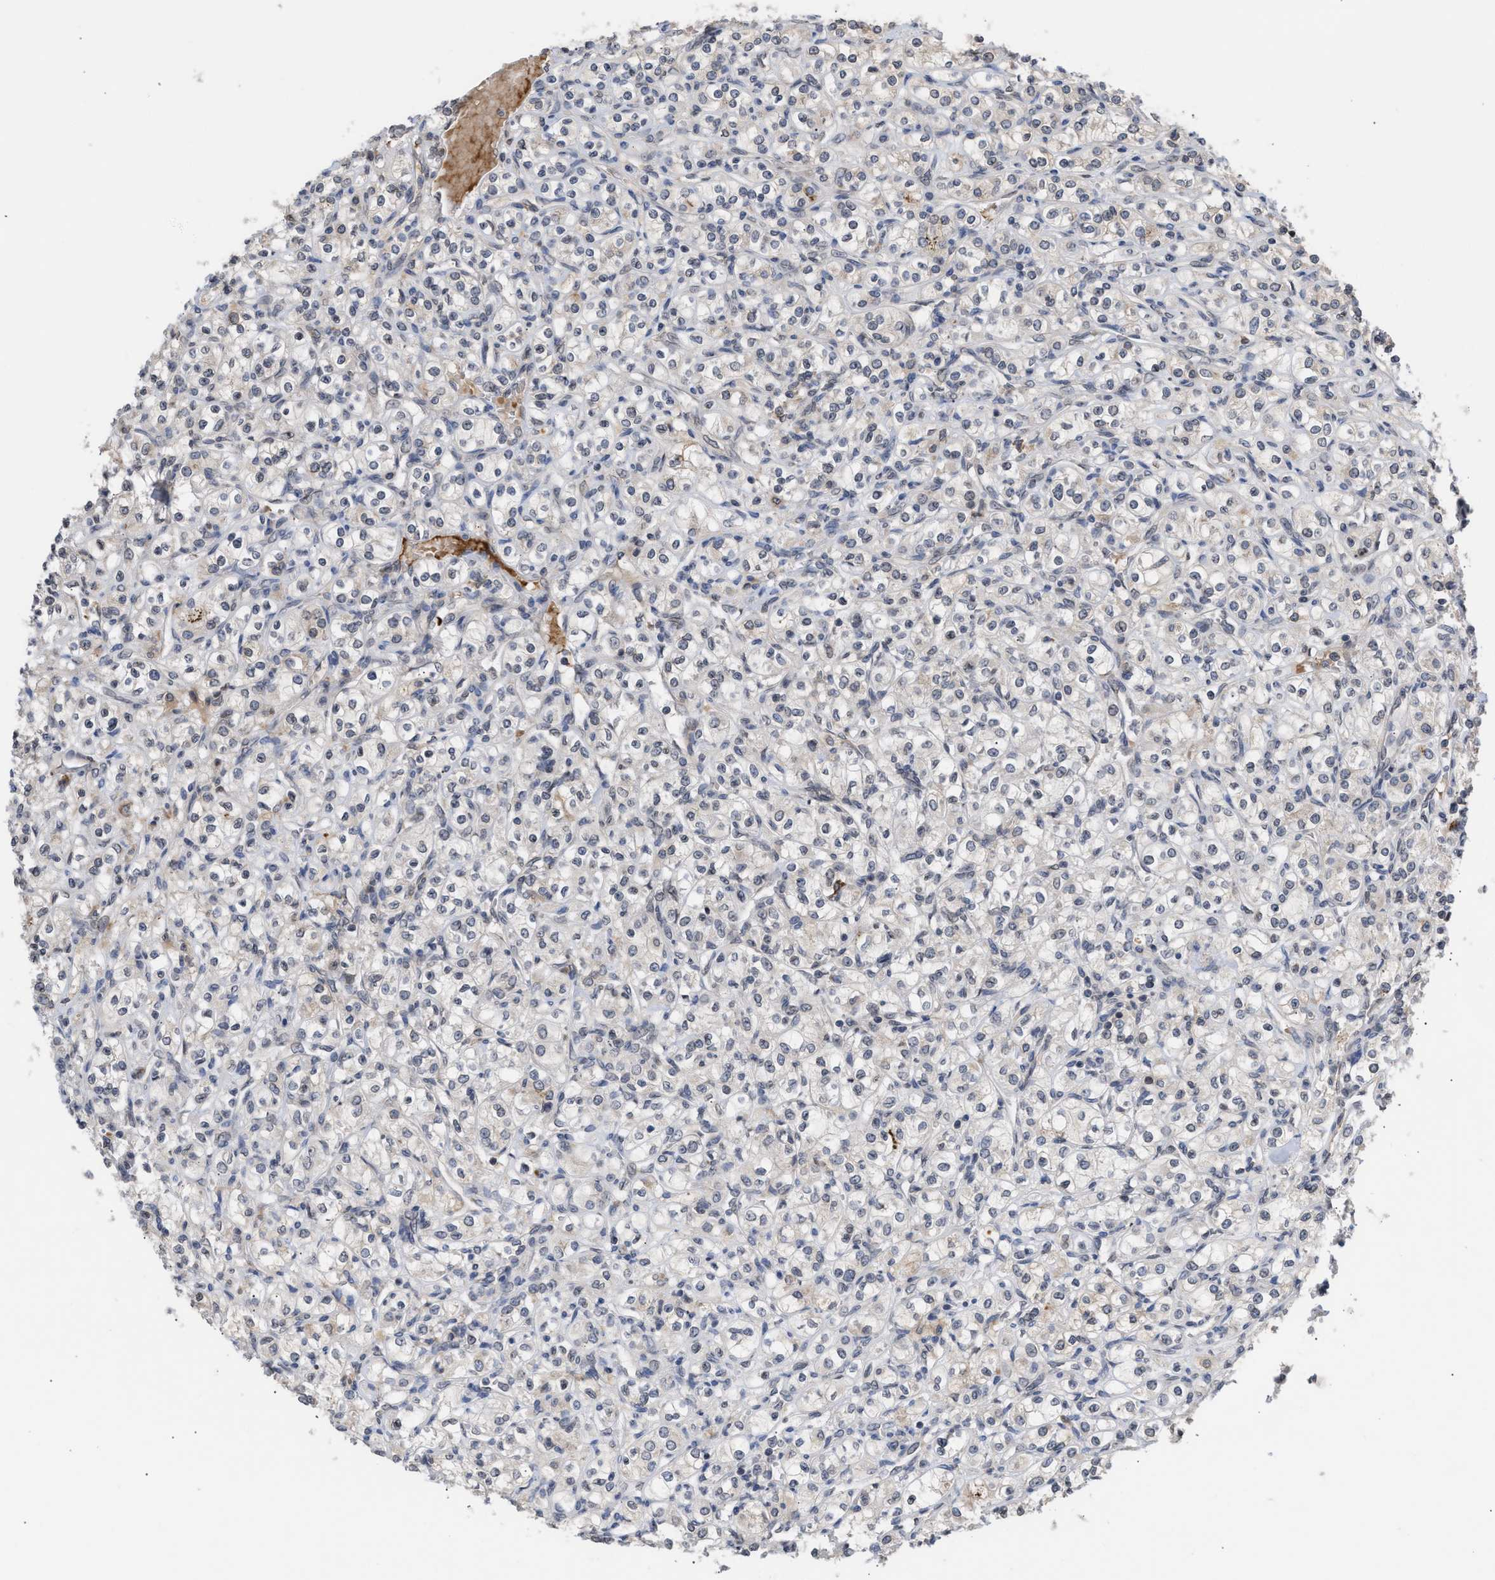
{"staining": {"intensity": "negative", "quantity": "none", "location": "none"}, "tissue": "renal cancer", "cell_type": "Tumor cells", "image_type": "cancer", "snomed": [{"axis": "morphology", "description": "Adenocarcinoma, NOS"}, {"axis": "topography", "description": "Kidney"}], "caption": "DAB immunohistochemical staining of renal cancer (adenocarcinoma) exhibits no significant staining in tumor cells. Nuclei are stained in blue.", "gene": "NUP62", "patient": {"sex": "male", "age": 77}}